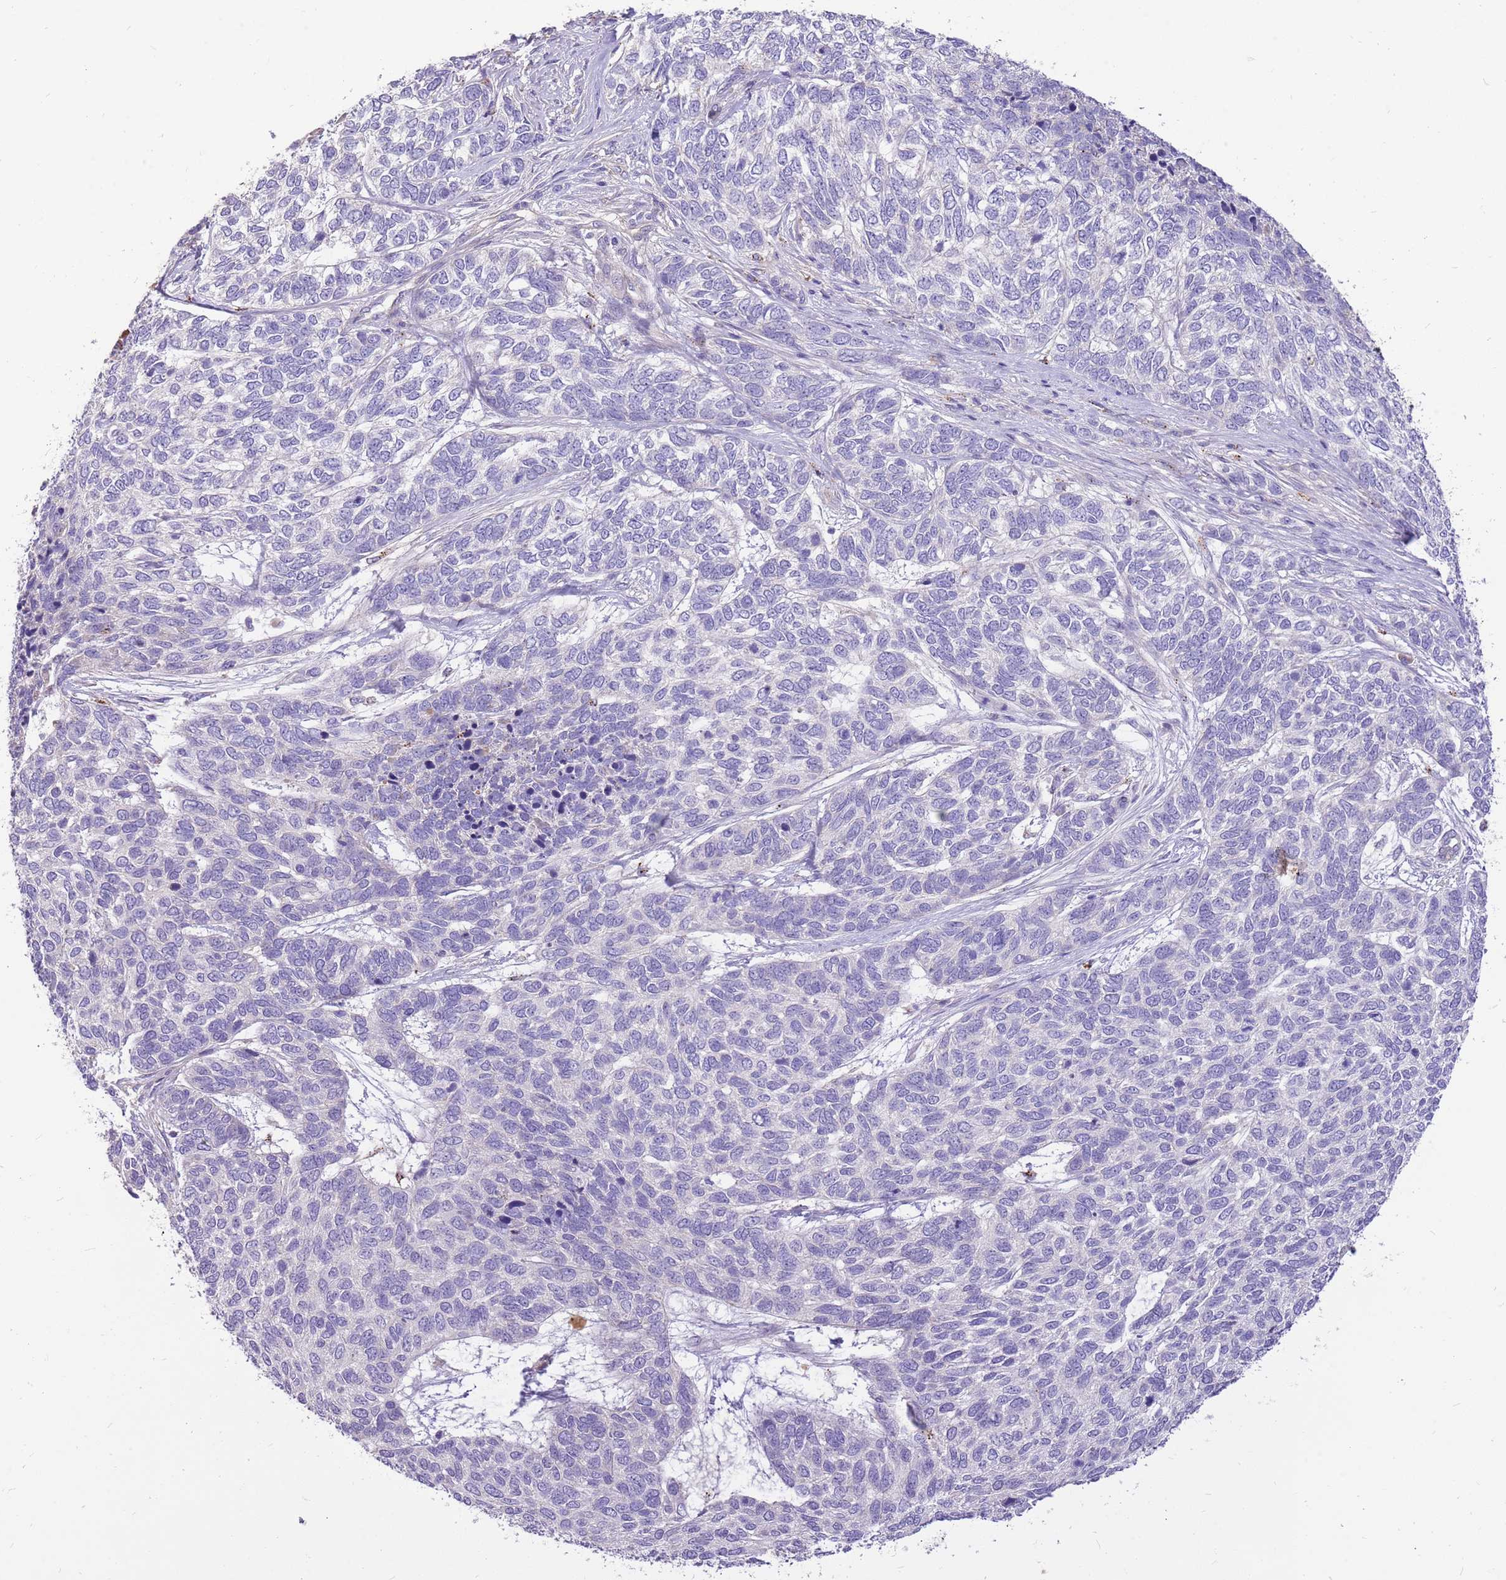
{"staining": {"intensity": "negative", "quantity": "none", "location": "none"}, "tissue": "skin cancer", "cell_type": "Tumor cells", "image_type": "cancer", "snomed": [{"axis": "morphology", "description": "Basal cell carcinoma"}, {"axis": "topography", "description": "Skin"}], "caption": "Skin cancer was stained to show a protein in brown. There is no significant staining in tumor cells.", "gene": "NTN4", "patient": {"sex": "female", "age": 65}}